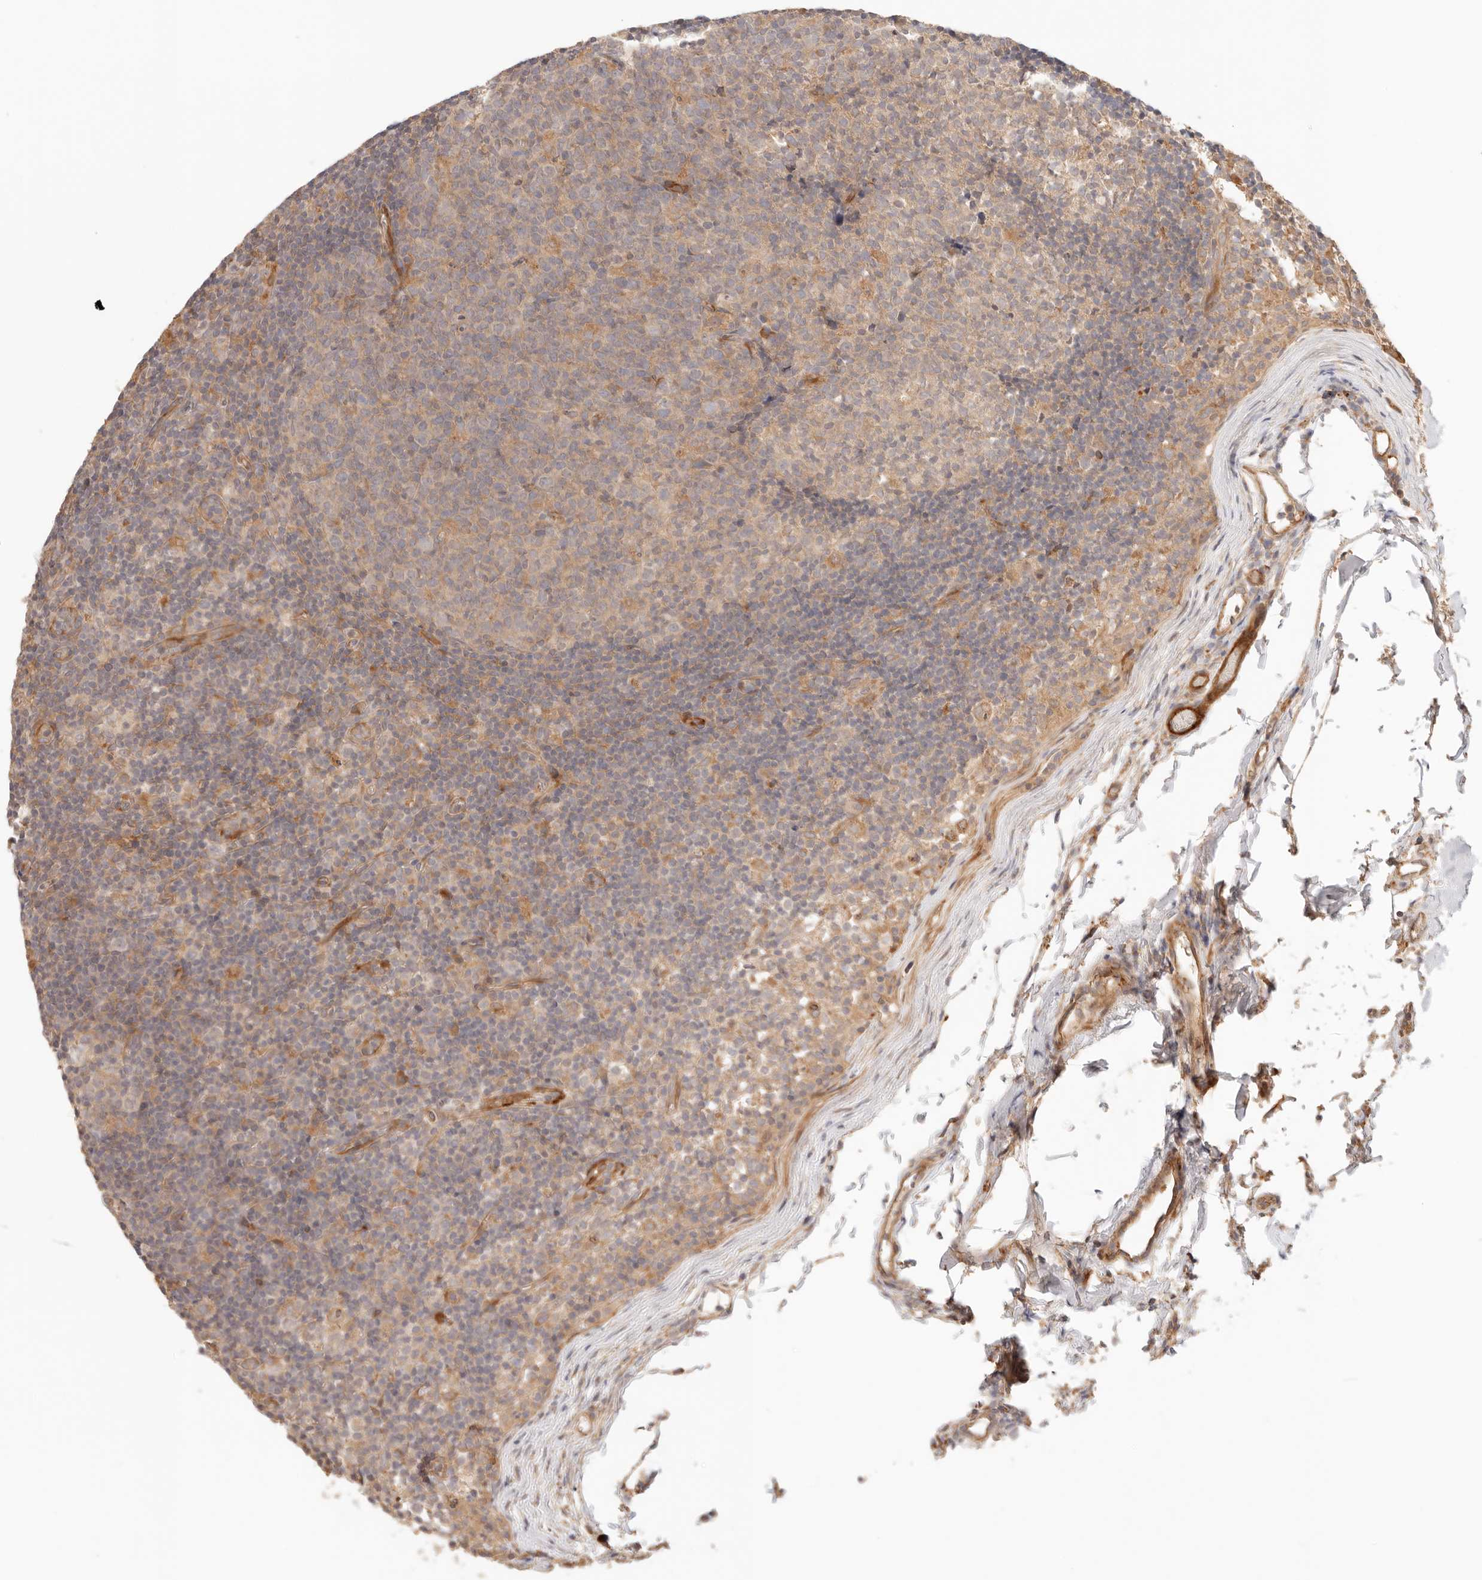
{"staining": {"intensity": "weak", "quantity": ">75%", "location": "cytoplasmic/membranous"}, "tissue": "lymph node", "cell_type": "Germinal center cells", "image_type": "normal", "snomed": [{"axis": "morphology", "description": "Normal tissue, NOS"}, {"axis": "morphology", "description": "Inflammation, NOS"}, {"axis": "topography", "description": "Lymph node"}], "caption": "Protein staining of normal lymph node shows weak cytoplasmic/membranous staining in about >75% of germinal center cells. The protein of interest is shown in brown color, while the nuclei are stained blue.", "gene": "IL1R2", "patient": {"sex": "male", "age": 55}}